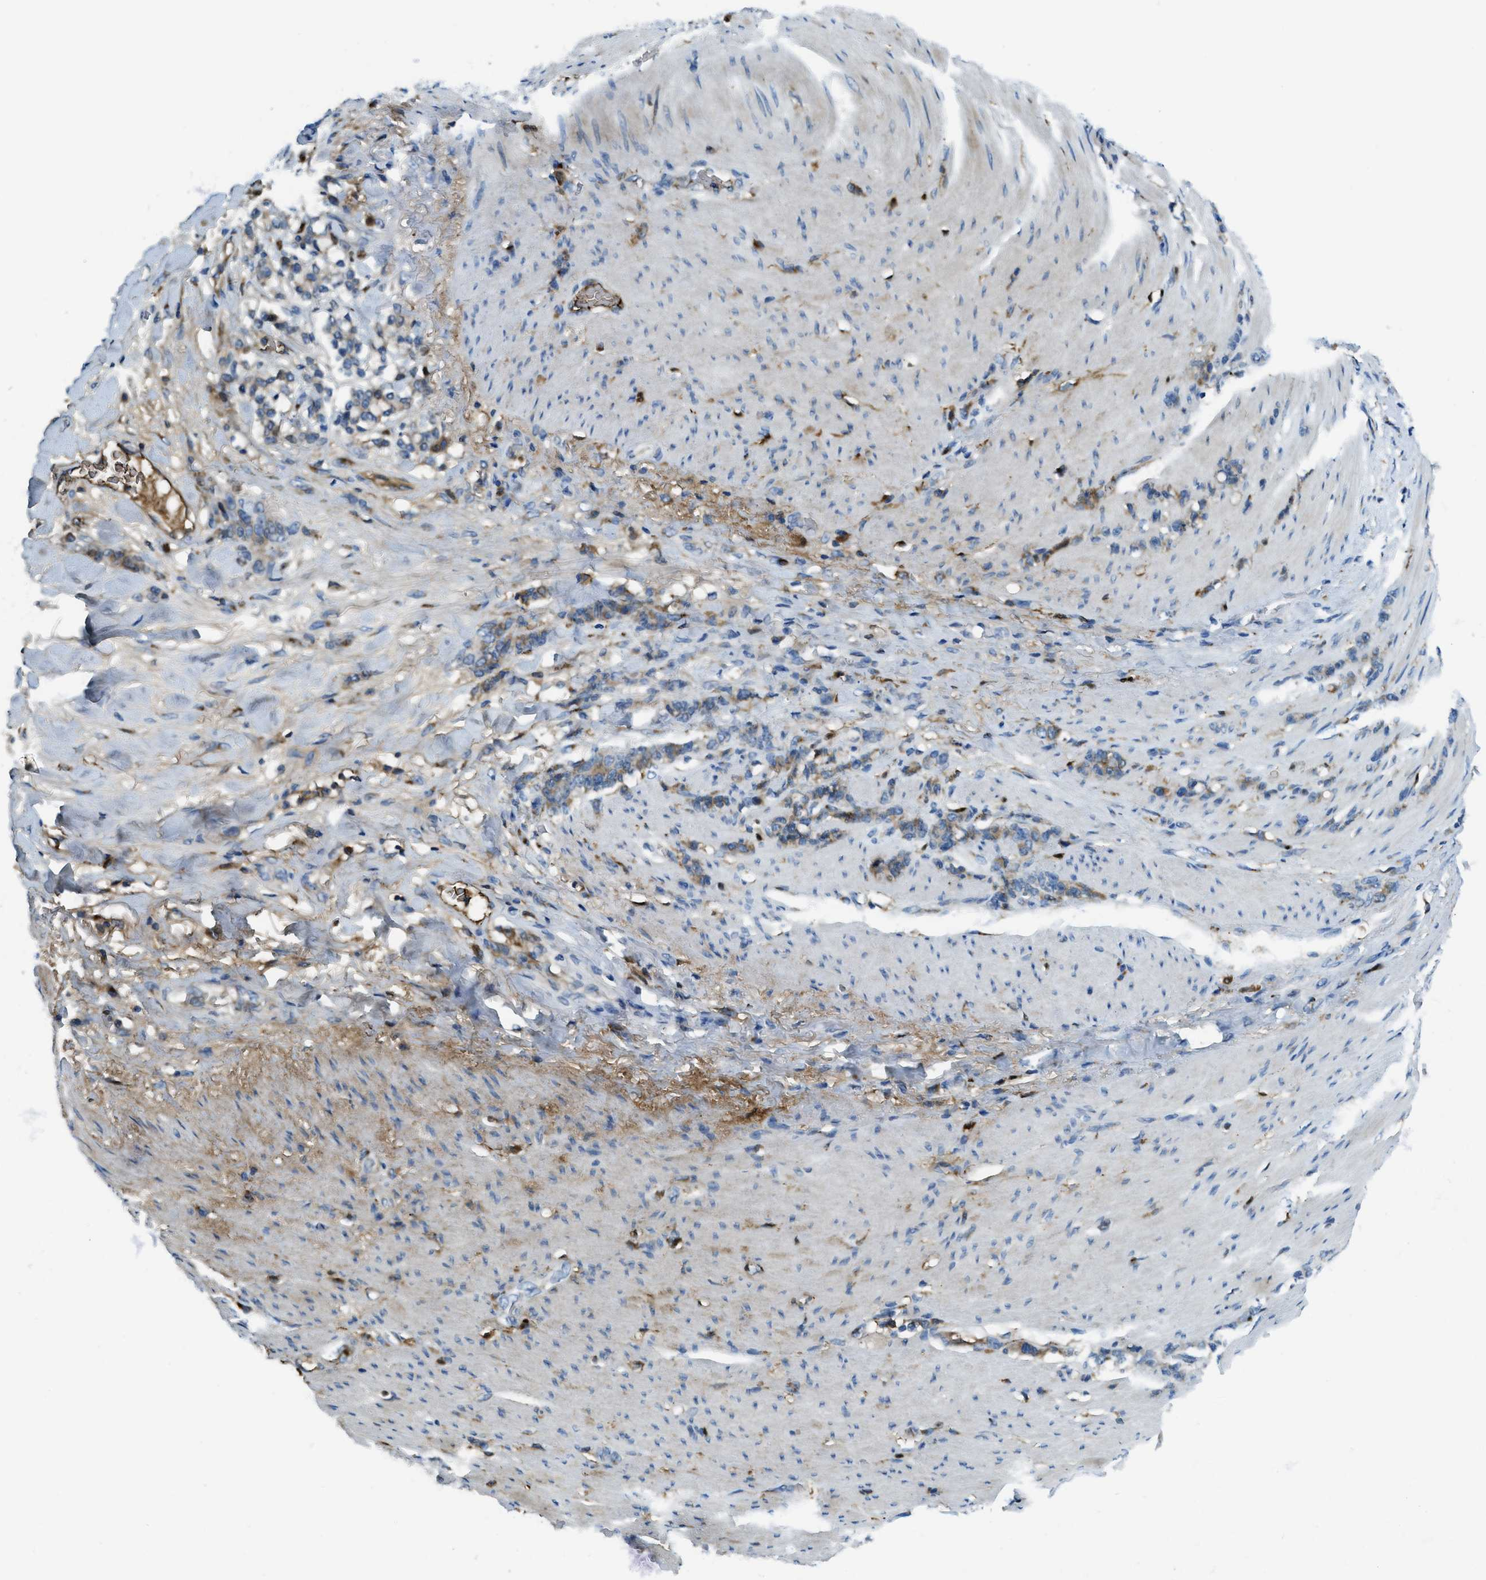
{"staining": {"intensity": "weak", "quantity": "<25%", "location": "cytoplasmic/membranous"}, "tissue": "stomach cancer", "cell_type": "Tumor cells", "image_type": "cancer", "snomed": [{"axis": "morphology", "description": "Adenocarcinoma, NOS"}, {"axis": "topography", "description": "Stomach, lower"}], "caption": "Tumor cells show no significant positivity in stomach cancer.", "gene": "TRIM59", "patient": {"sex": "male", "age": 88}}